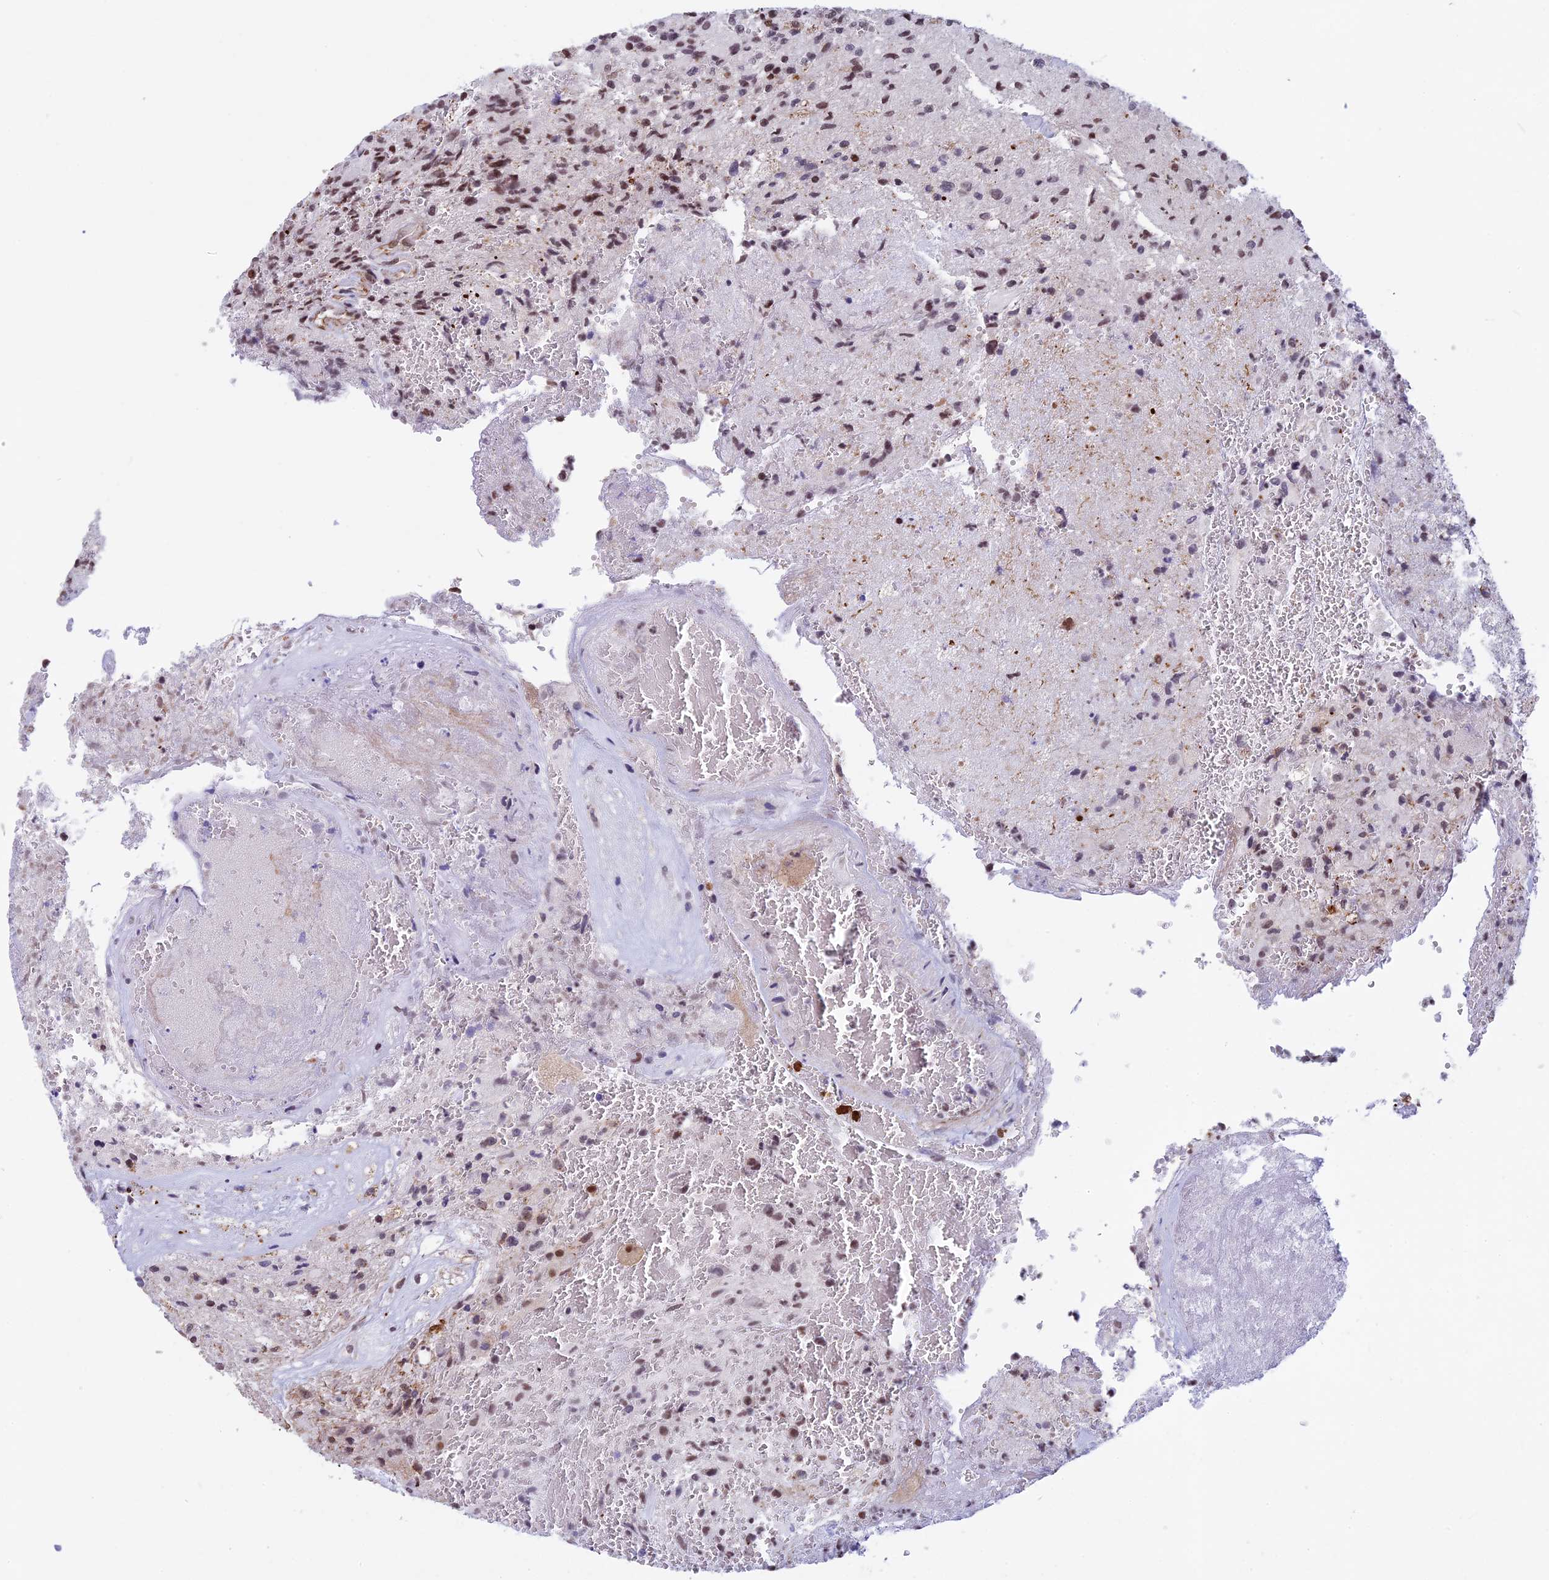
{"staining": {"intensity": "moderate", "quantity": "<25%", "location": "nuclear"}, "tissue": "glioma", "cell_type": "Tumor cells", "image_type": "cancer", "snomed": [{"axis": "morphology", "description": "Glioma, malignant, High grade"}, {"axis": "topography", "description": "Brain"}], "caption": "Malignant high-grade glioma was stained to show a protein in brown. There is low levels of moderate nuclear staining in approximately <25% of tumor cells.", "gene": "NIPBL", "patient": {"sex": "male", "age": 56}}